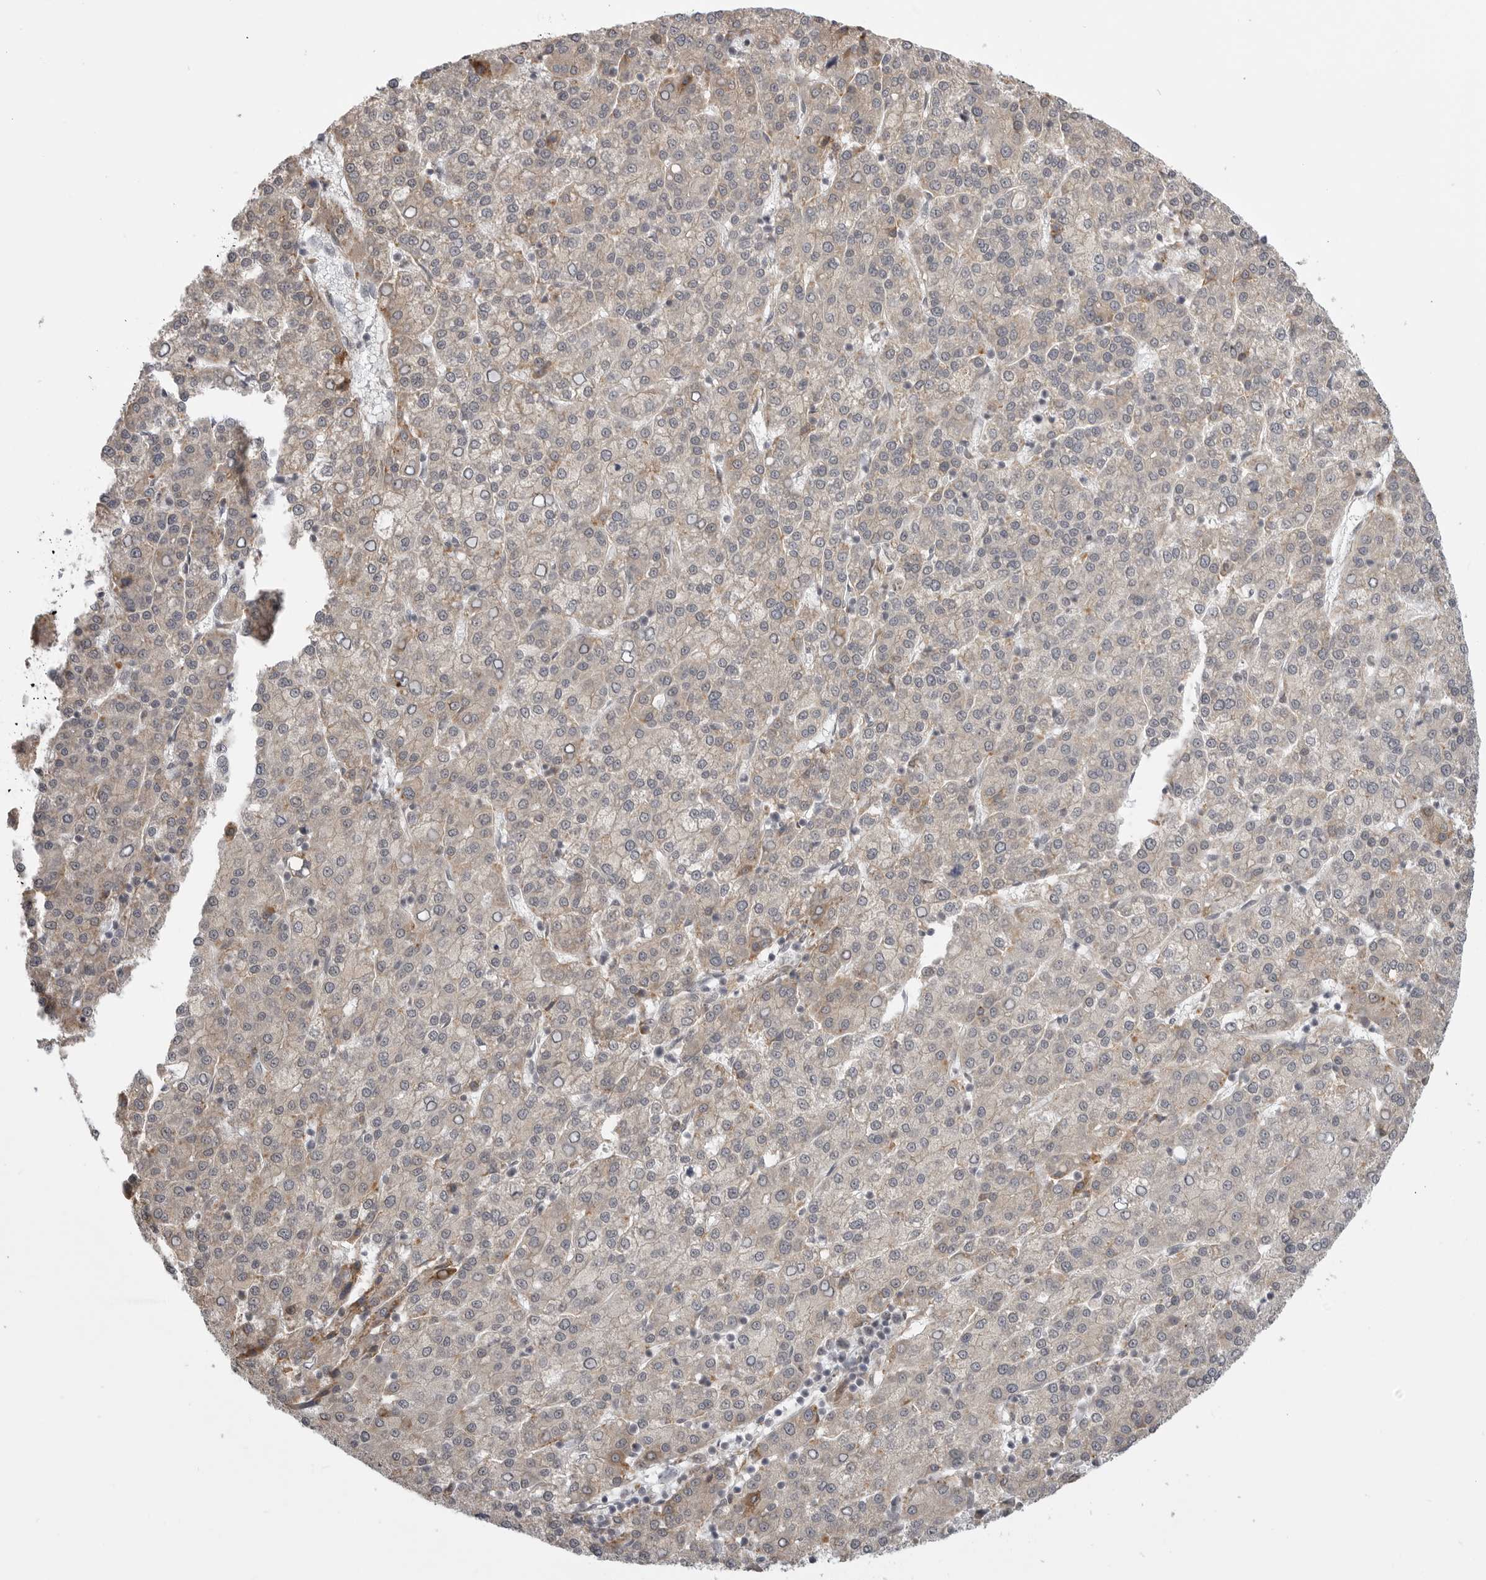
{"staining": {"intensity": "weak", "quantity": "<25%", "location": "cytoplasmic/membranous"}, "tissue": "liver cancer", "cell_type": "Tumor cells", "image_type": "cancer", "snomed": [{"axis": "morphology", "description": "Carcinoma, Hepatocellular, NOS"}, {"axis": "topography", "description": "Liver"}], "caption": "The immunohistochemistry histopathology image has no significant expression in tumor cells of liver cancer (hepatocellular carcinoma) tissue. The staining was performed using DAB to visualize the protein expression in brown, while the nuclei were stained in blue with hematoxylin (Magnification: 20x).", "gene": "KALRN", "patient": {"sex": "female", "age": 58}}